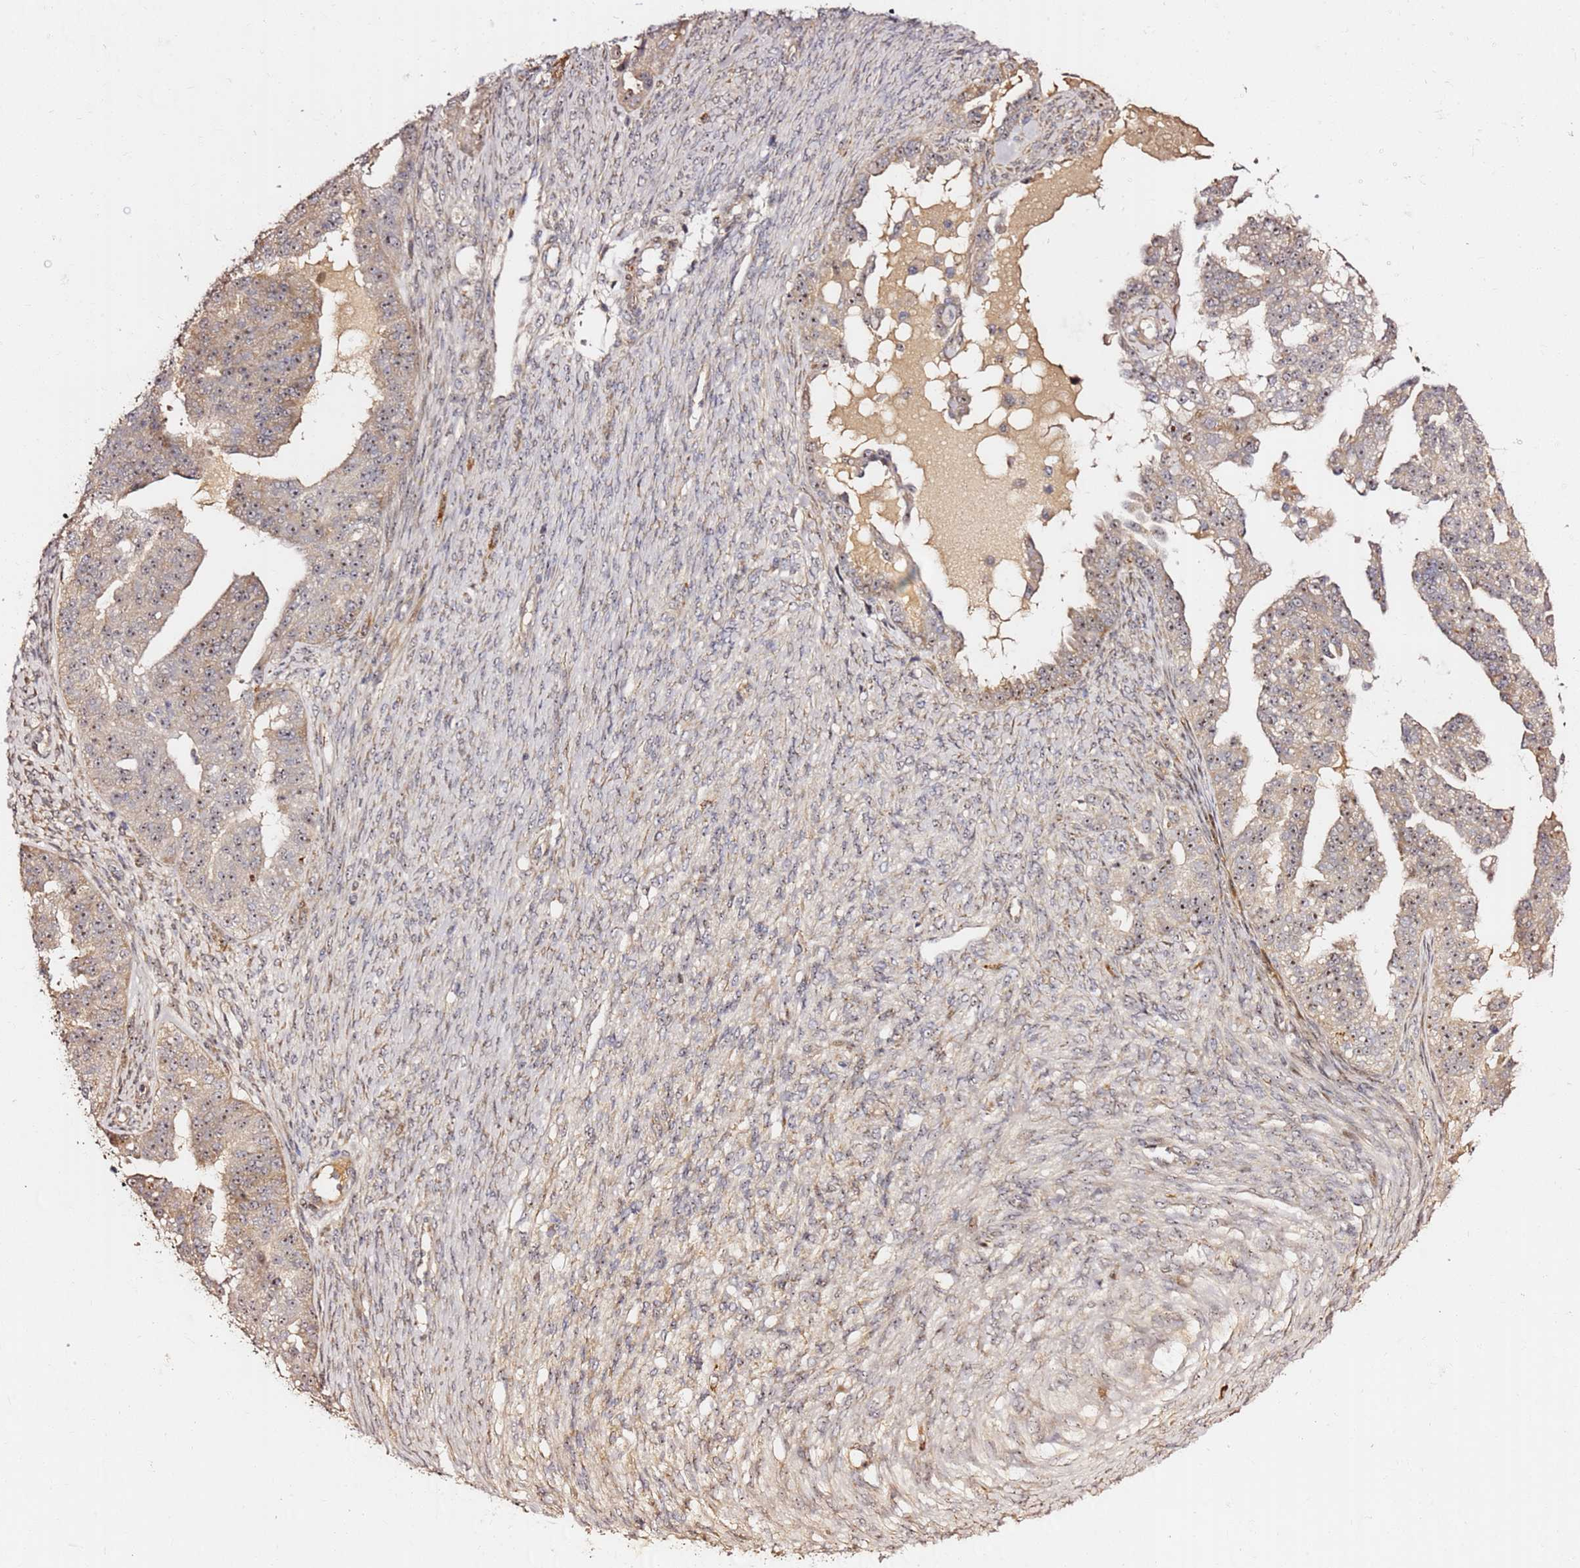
{"staining": {"intensity": "weak", "quantity": ">75%", "location": "cytoplasmic/membranous,nuclear"}, "tissue": "ovarian cancer", "cell_type": "Tumor cells", "image_type": "cancer", "snomed": [{"axis": "morphology", "description": "Cystadenocarcinoma, serous, NOS"}, {"axis": "topography", "description": "Ovary"}], "caption": "Immunohistochemical staining of human serous cystadenocarcinoma (ovarian) reveals weak cytoplasmic/membranous and nuclear protein staining in about >75% of tumor cells.", "gene": "KIF25", "patient": {"sex": "female", "age": 58}}